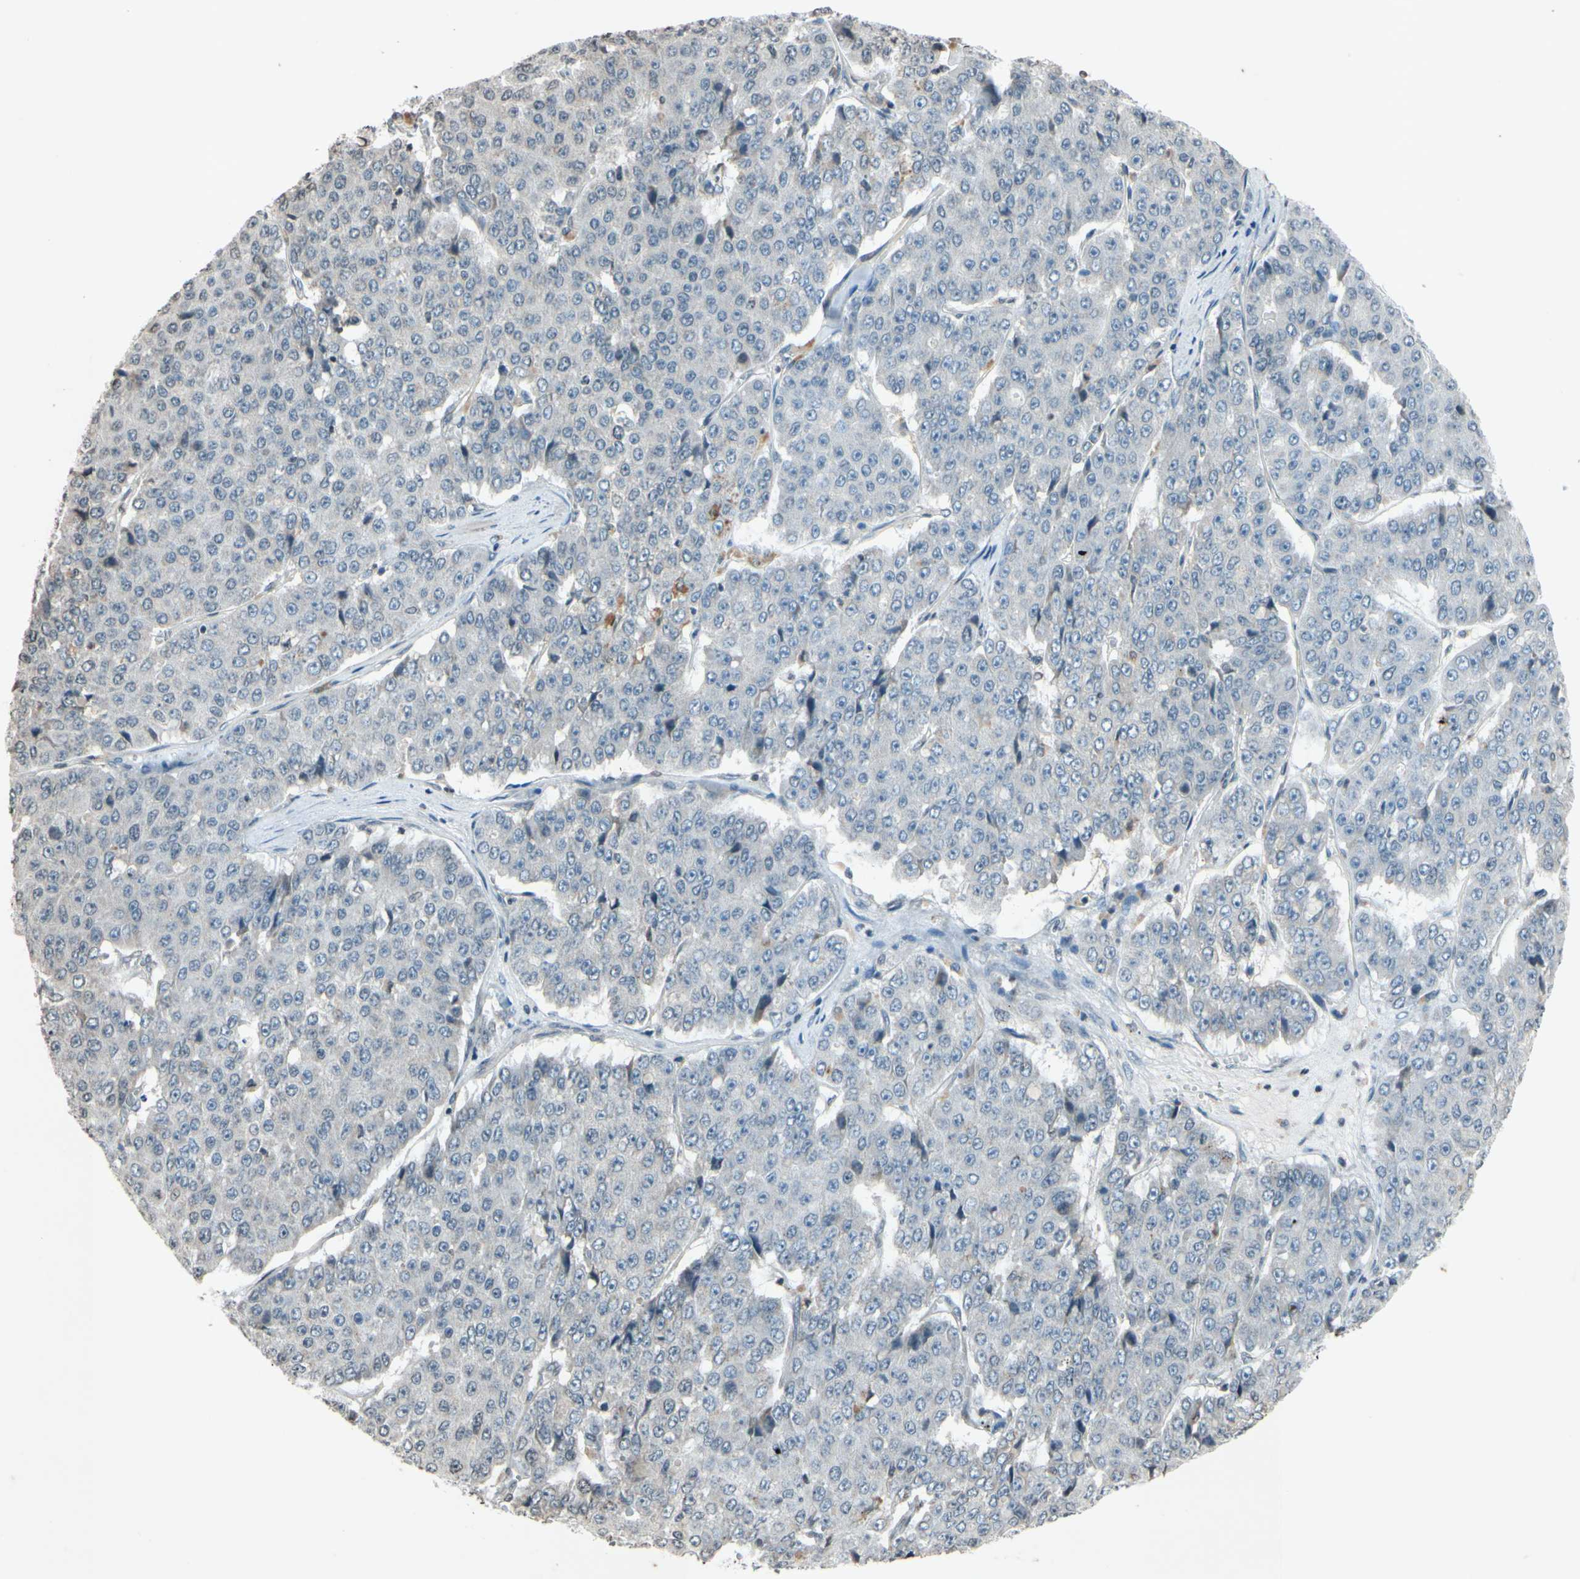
{"staining": {"intensity": "weak", "quantity": ">75%", "location": "cytoplasmic/membranous"}, "tissue": "pancreatic cancer", "cell_type": "Tumor cells", "image_type": "cancer", "snomed": [{"axis": "morphology", "description": "Adenocarcinoma, NOS"}, {"axis": "topography", "description": "Pancreas"}], "caption": "Immunohistochemical staining of human pancreatic cancer (adenocarcinoma) exhibits low levels of weak cytoplasmic/membranous protein positivity in approximately >75% of tumor cells. The protein of interest is shown in brown color, while the nuclei are stained blue.", "gene": "CLDN11", "patient": {"sex": "male", "age": 50}}